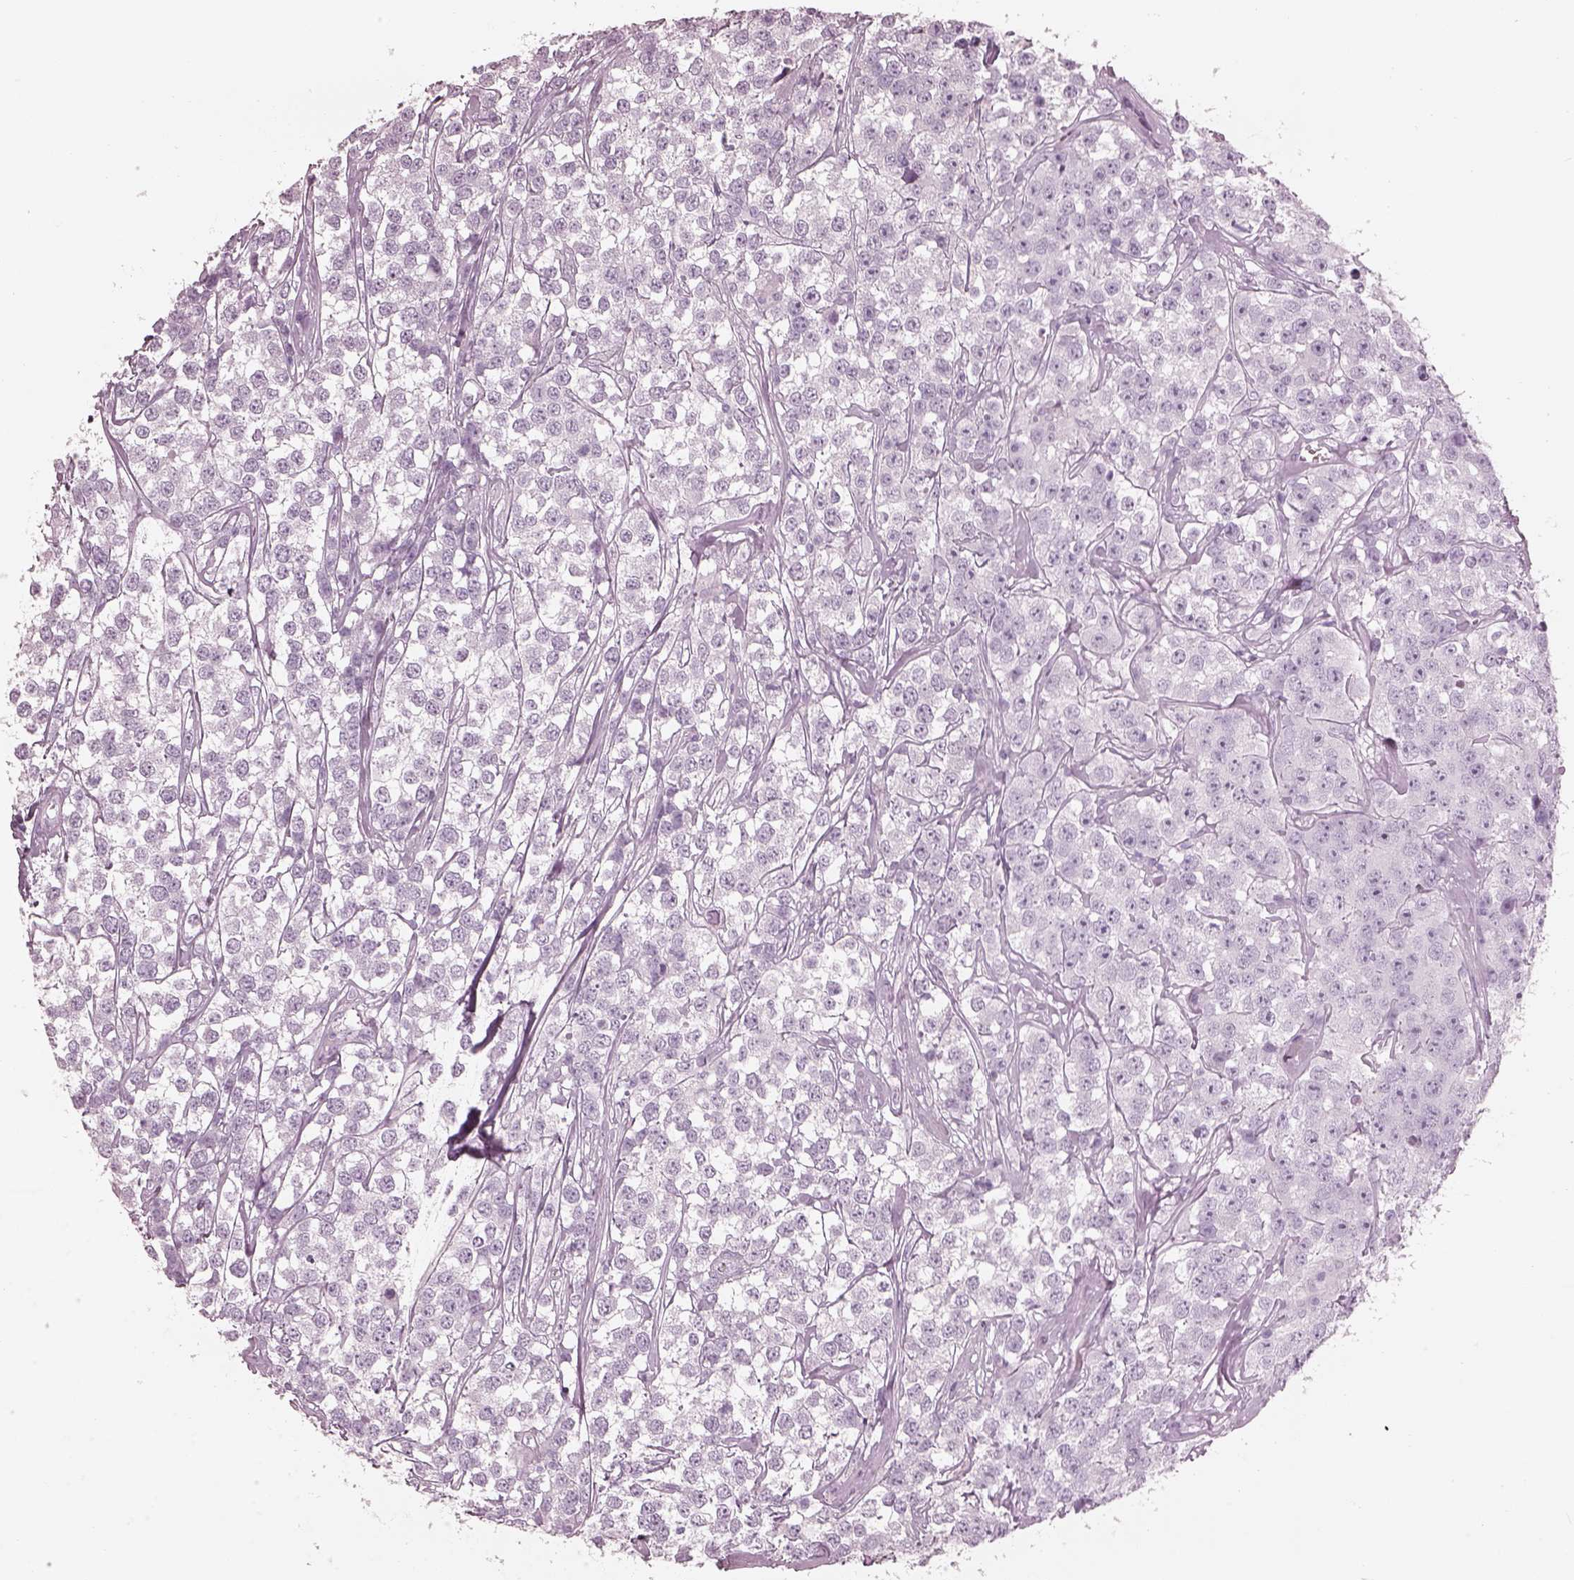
{"staining": {"intensity": "negative", "quantity": "none", "location": "none"}, "tissue": "testis cancer", "cell_type": "Tumor cells", "image_type": "cancer", "snomed": [{"axis": "morphology", "description": "Seminoma, NOS"}, {"axis": "topography", "description": "Testis"}], "caption": "There is no significant positivity in tumor cells of testis seminoma.", "gene": "FABP9", "patient": {"sex": "male", "age": 59}}